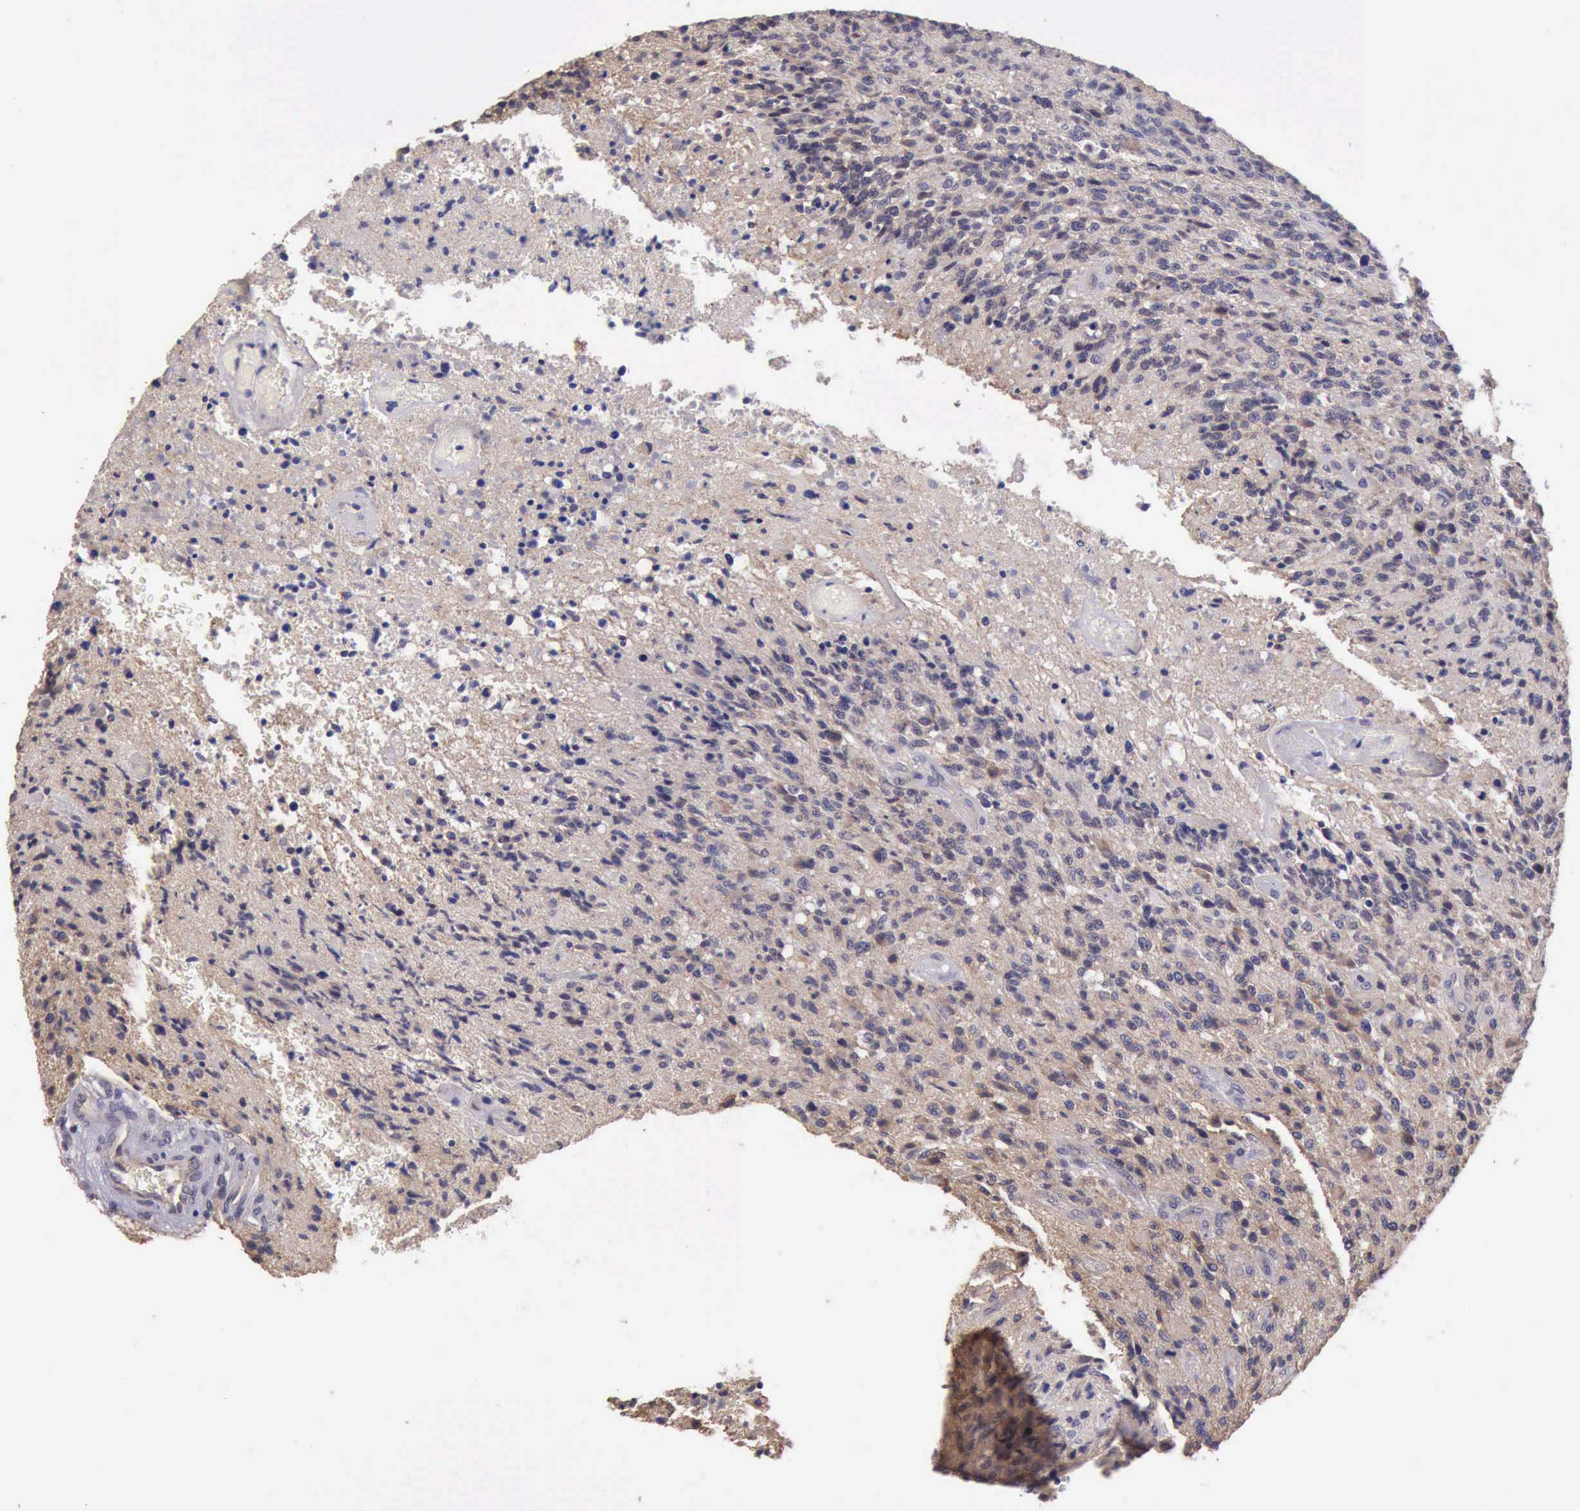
{"staining": {"intensity": "weak", "quantity": "<25%", "location": "cytoplasmic/membranous"}, "tissue": "glioma", "cell_type": "Tumor cells", "image_type": "cancer", "snomed": [{"axis": "morphology", "description": "Glioma, malignant, High grade"}, {"axis": "topography", "description": "Brain"}], "caption": "This photomicrograph is of malignant glioma (high-grade) stained with immunohistochemistry to label a protein in brown with the nuclei are counter-stained blue. There is no positivity in tumor cells. Brightfield microscopy of IHC stained with DAB (brown) and hematoxylin (blue), captured at high magnification.", "gene": "KCND1", "patient": {"sex": "male", "age": 36}}